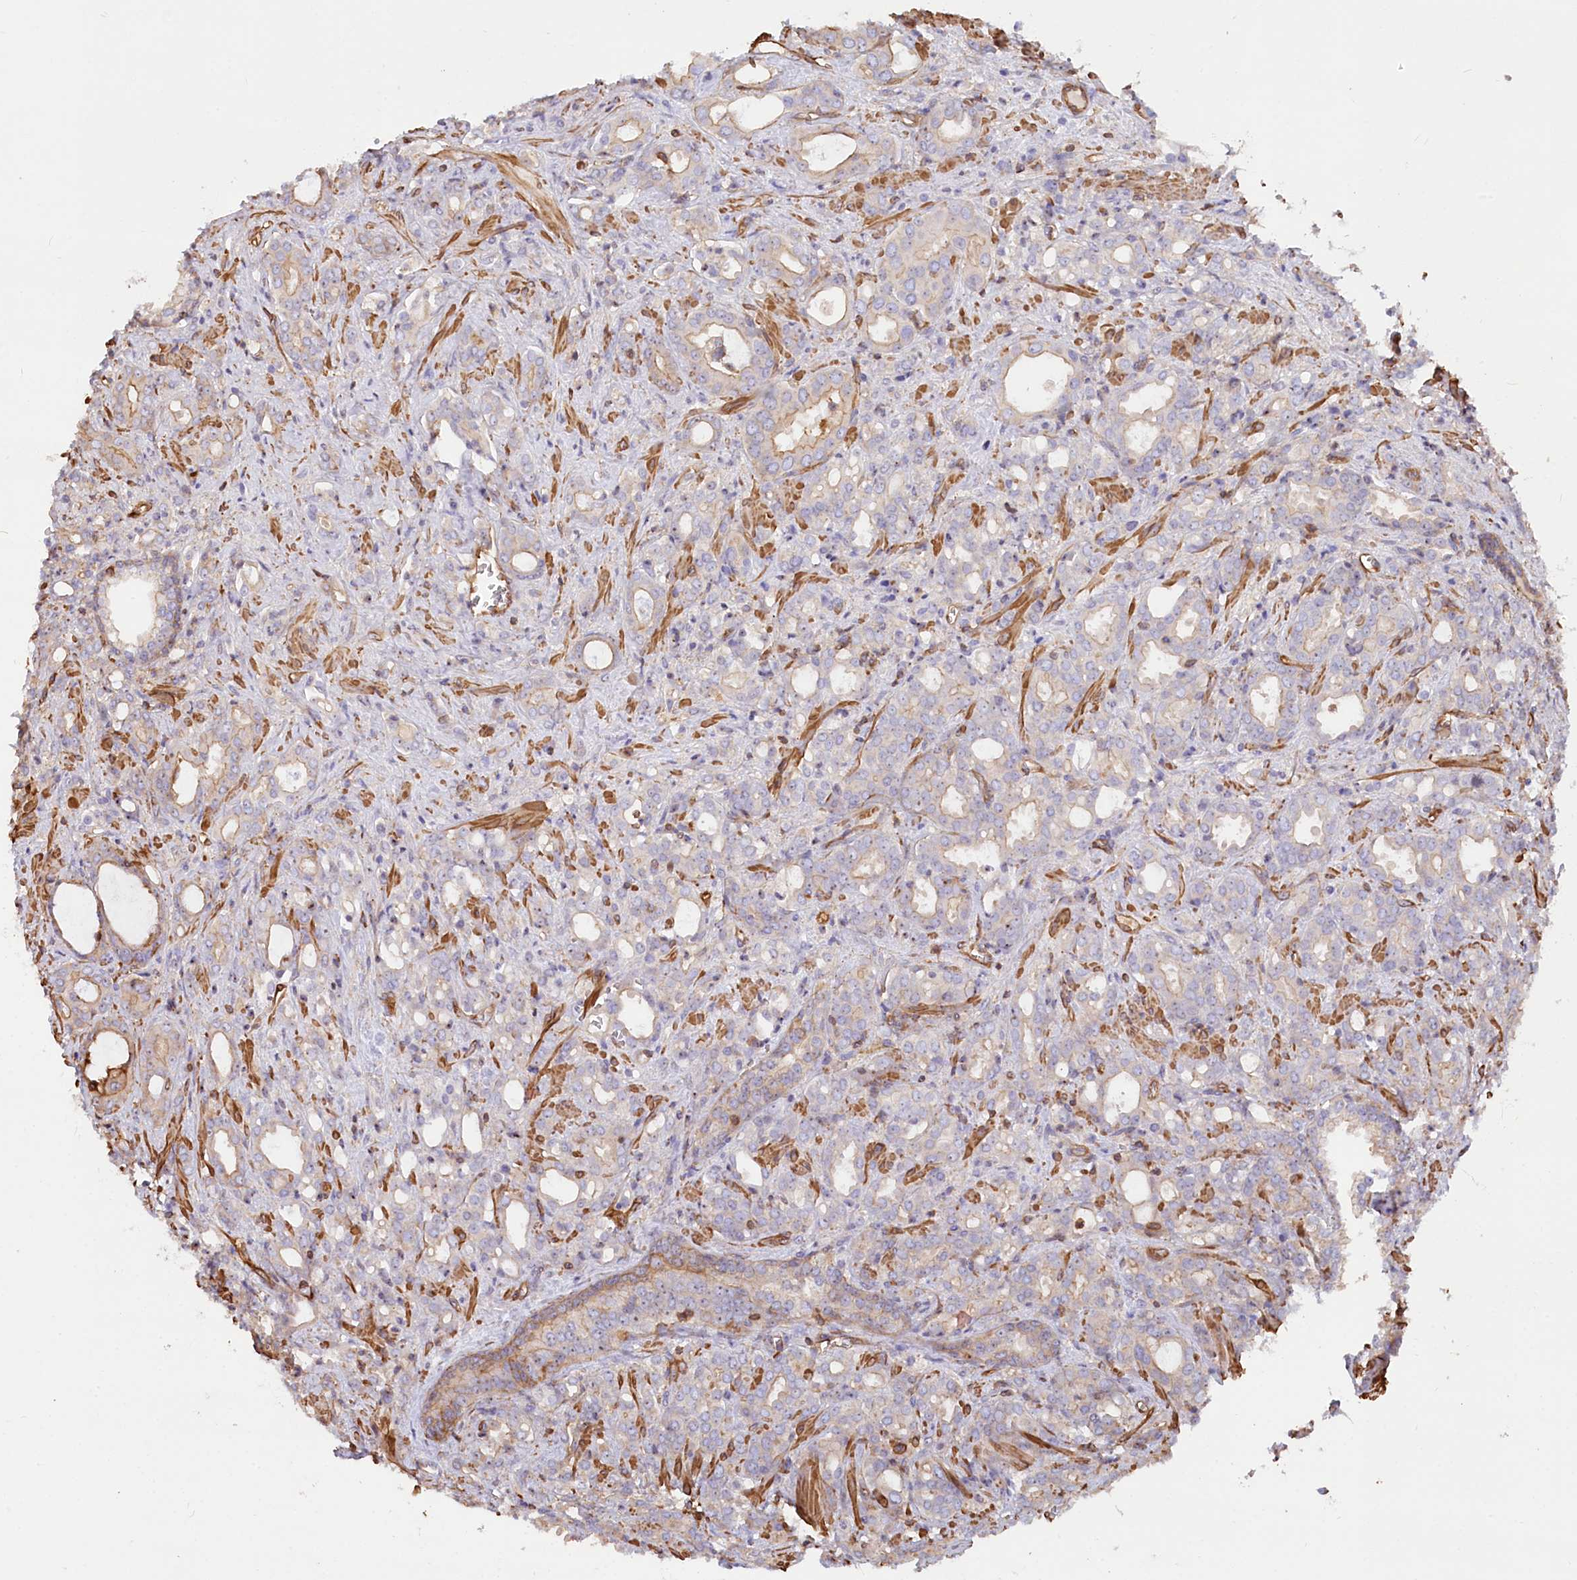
{"staining": {"intensity": "moderate", "quantity": "<25%", "location": "cytoplasmic/membranous"}, "tissue": "prostate cancer", "cell_type": "Tumor cells", "image_type": "cancer", "snomed": [{"axis": "morphology", "description": "Adenocarcinoma, High grade"}, {"axis": "topography", "description": "Prostate"}], "caption": "Immunohistochemistry (IHC) (DAB (3,3'-diaminobenzidine)) staining of adenocarcinoma (high-grade) (prostate) demonstrates moderate cytoplasmic/membranous protein staining in about <25% of tumor cells.", "gene": "WDR36", "patient": {"sex": "male", "age": 72}}